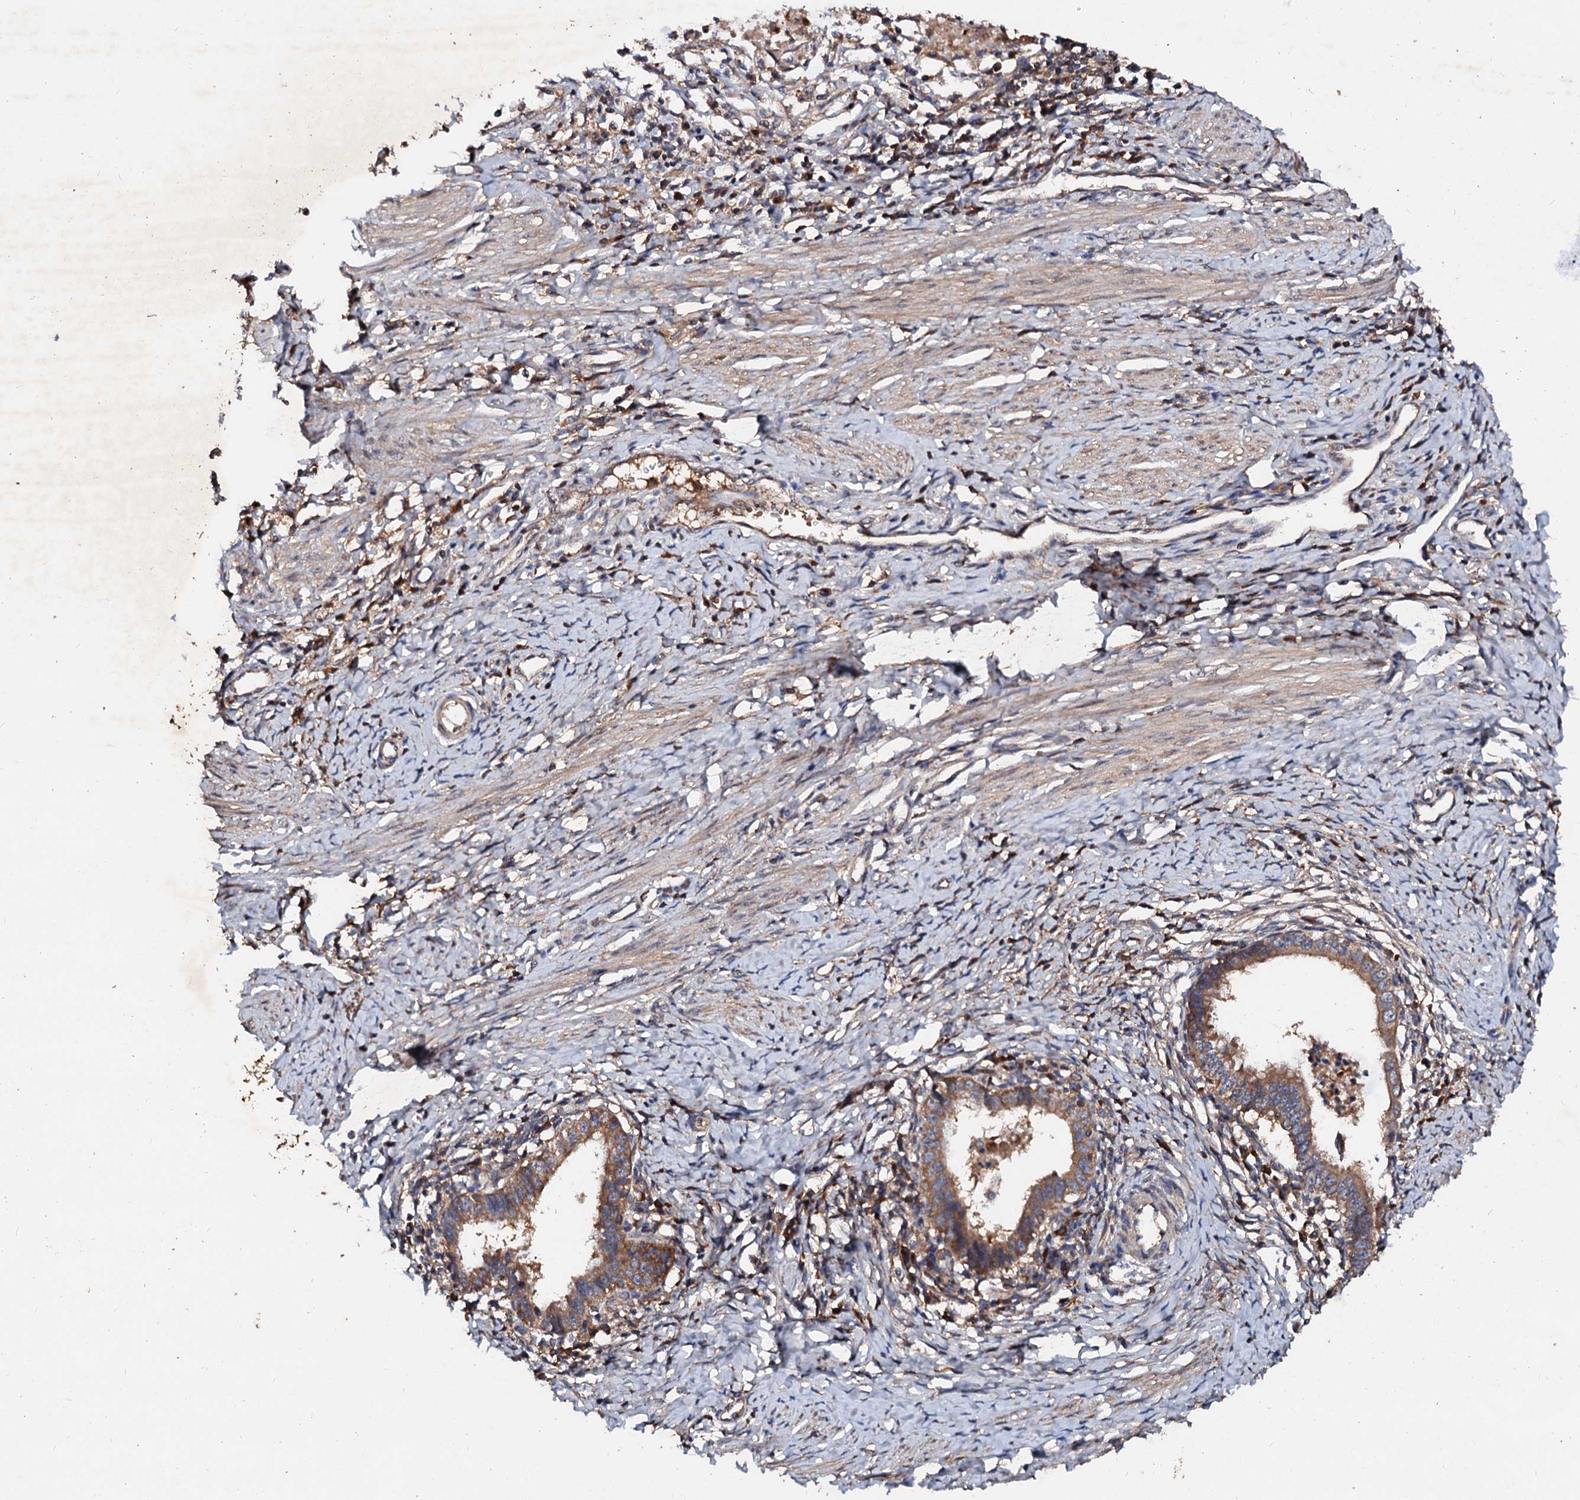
{"staining": {"intensity": "moderate", "quantity": ">75%", "location": "cytoplasmic/membranous"}, "tissue": "cervical cancer", "cell_type": "Tumor cells", "image_type": "cancer", "snomed": [{"axis": "morphology", "description": "Adenocarcinoma, NOS"}, {"axis": "topography", "description": "Cervix"}], "caption": "There is medium levels of moderate cytoplasmic/membranous positivity in tumor cells of cervical cancer, as demonstrated by immunohistochemical staining (brown color).", "gene": "EXTL1", "patient": {"sex": "female", "age": 36}}